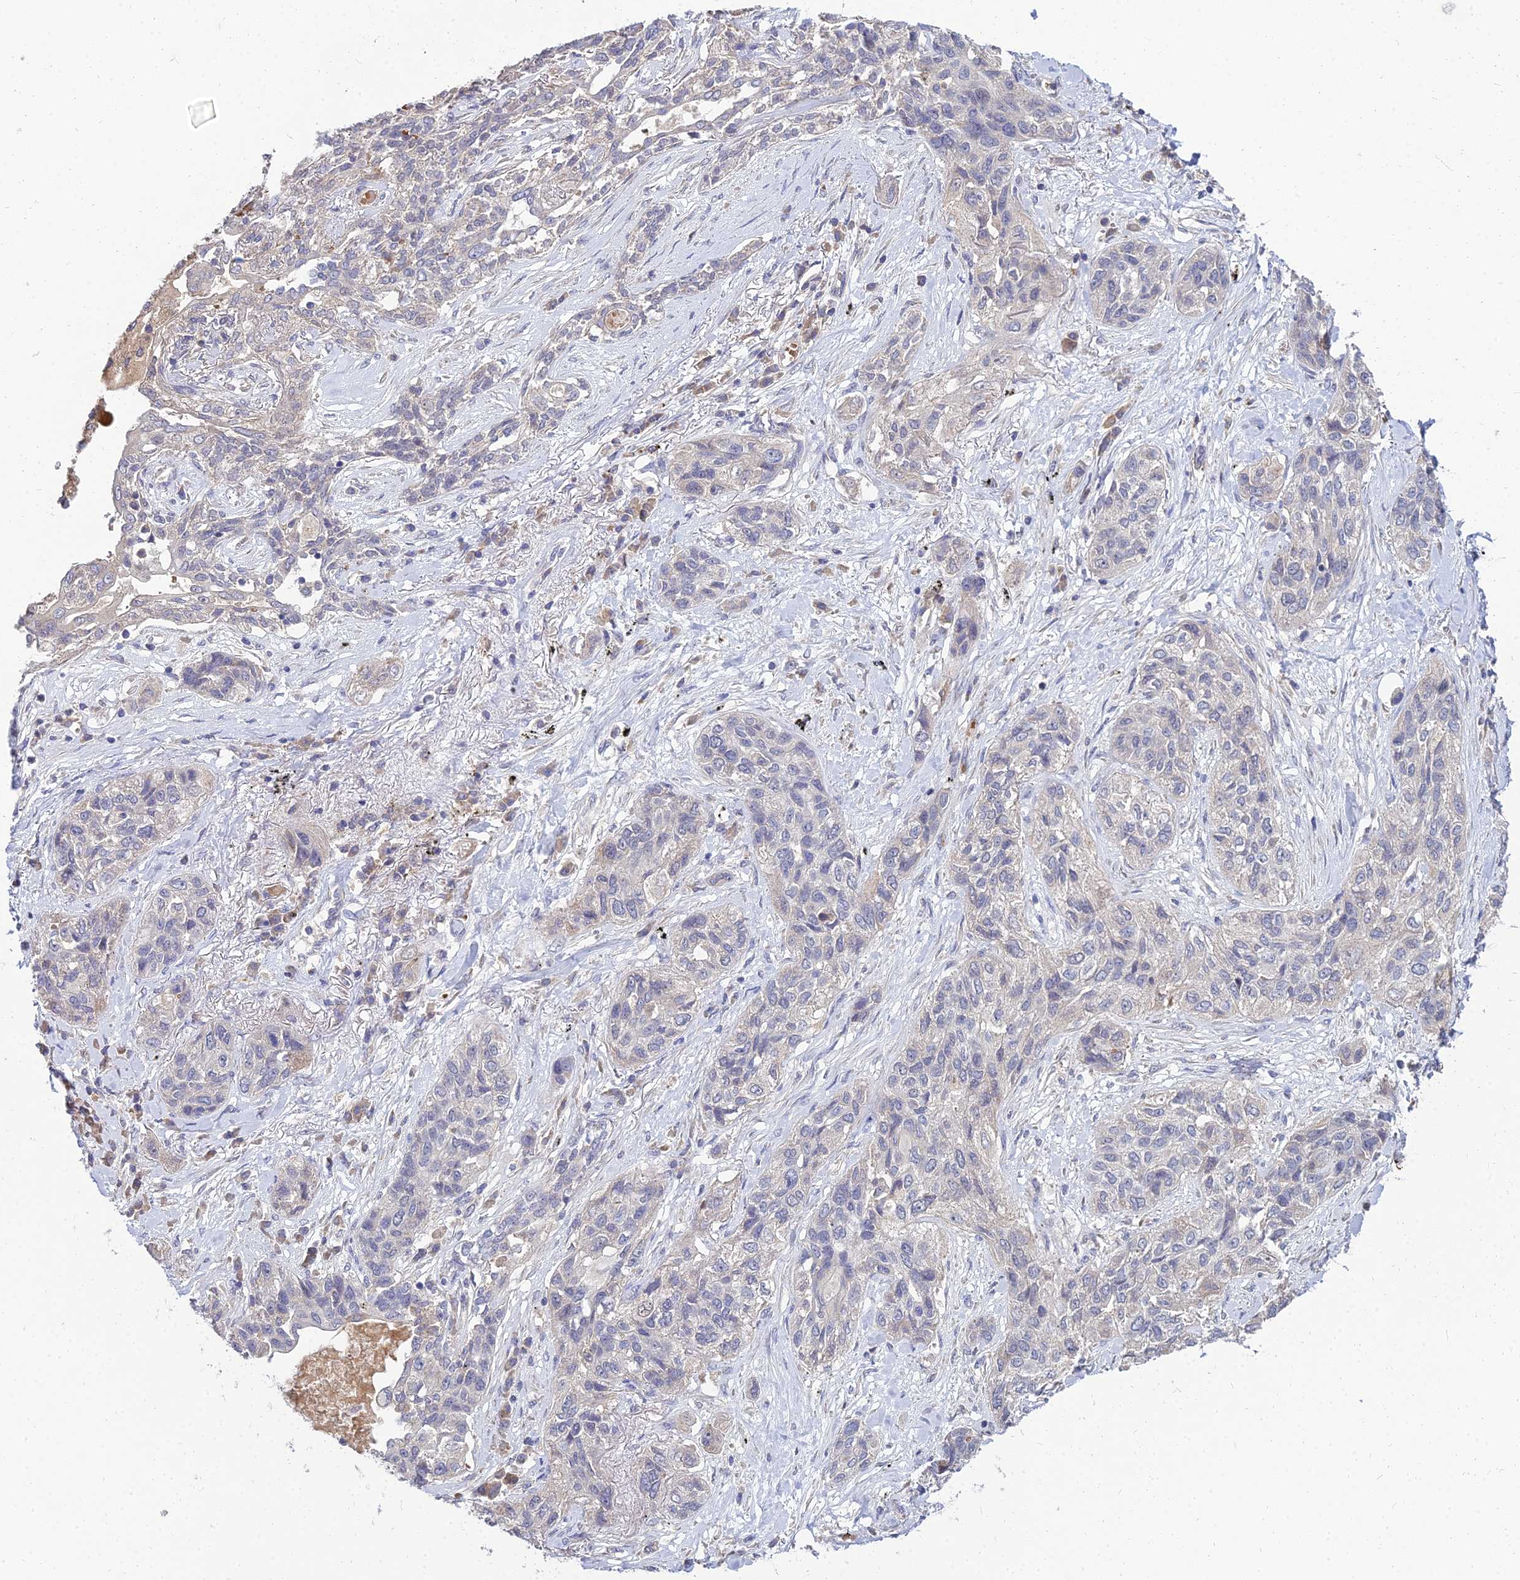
{"staining": {"intensity": "negative", "quantity": "none", "location": "none"}, "tissue": "lung cancer", "cell_type": "Tumor cells", "image_type": "cancer", "snomed": [{"axis": "morphology", "description": "Squamous cell carcinoma, NOS"}, {"axis": "topography", "description": "Lung"}], "caption": "DAB (3,3'-diaminobenzidine) immunohistochemical staining of human lung squamous cell carcinoma demonstrates no significant expression in tumor cells. (Immunohistochemistry (ihc), brightfield microscopy, high magnification).", "gene": "NPY", "patient": {"sex": "female", "age": 70}}